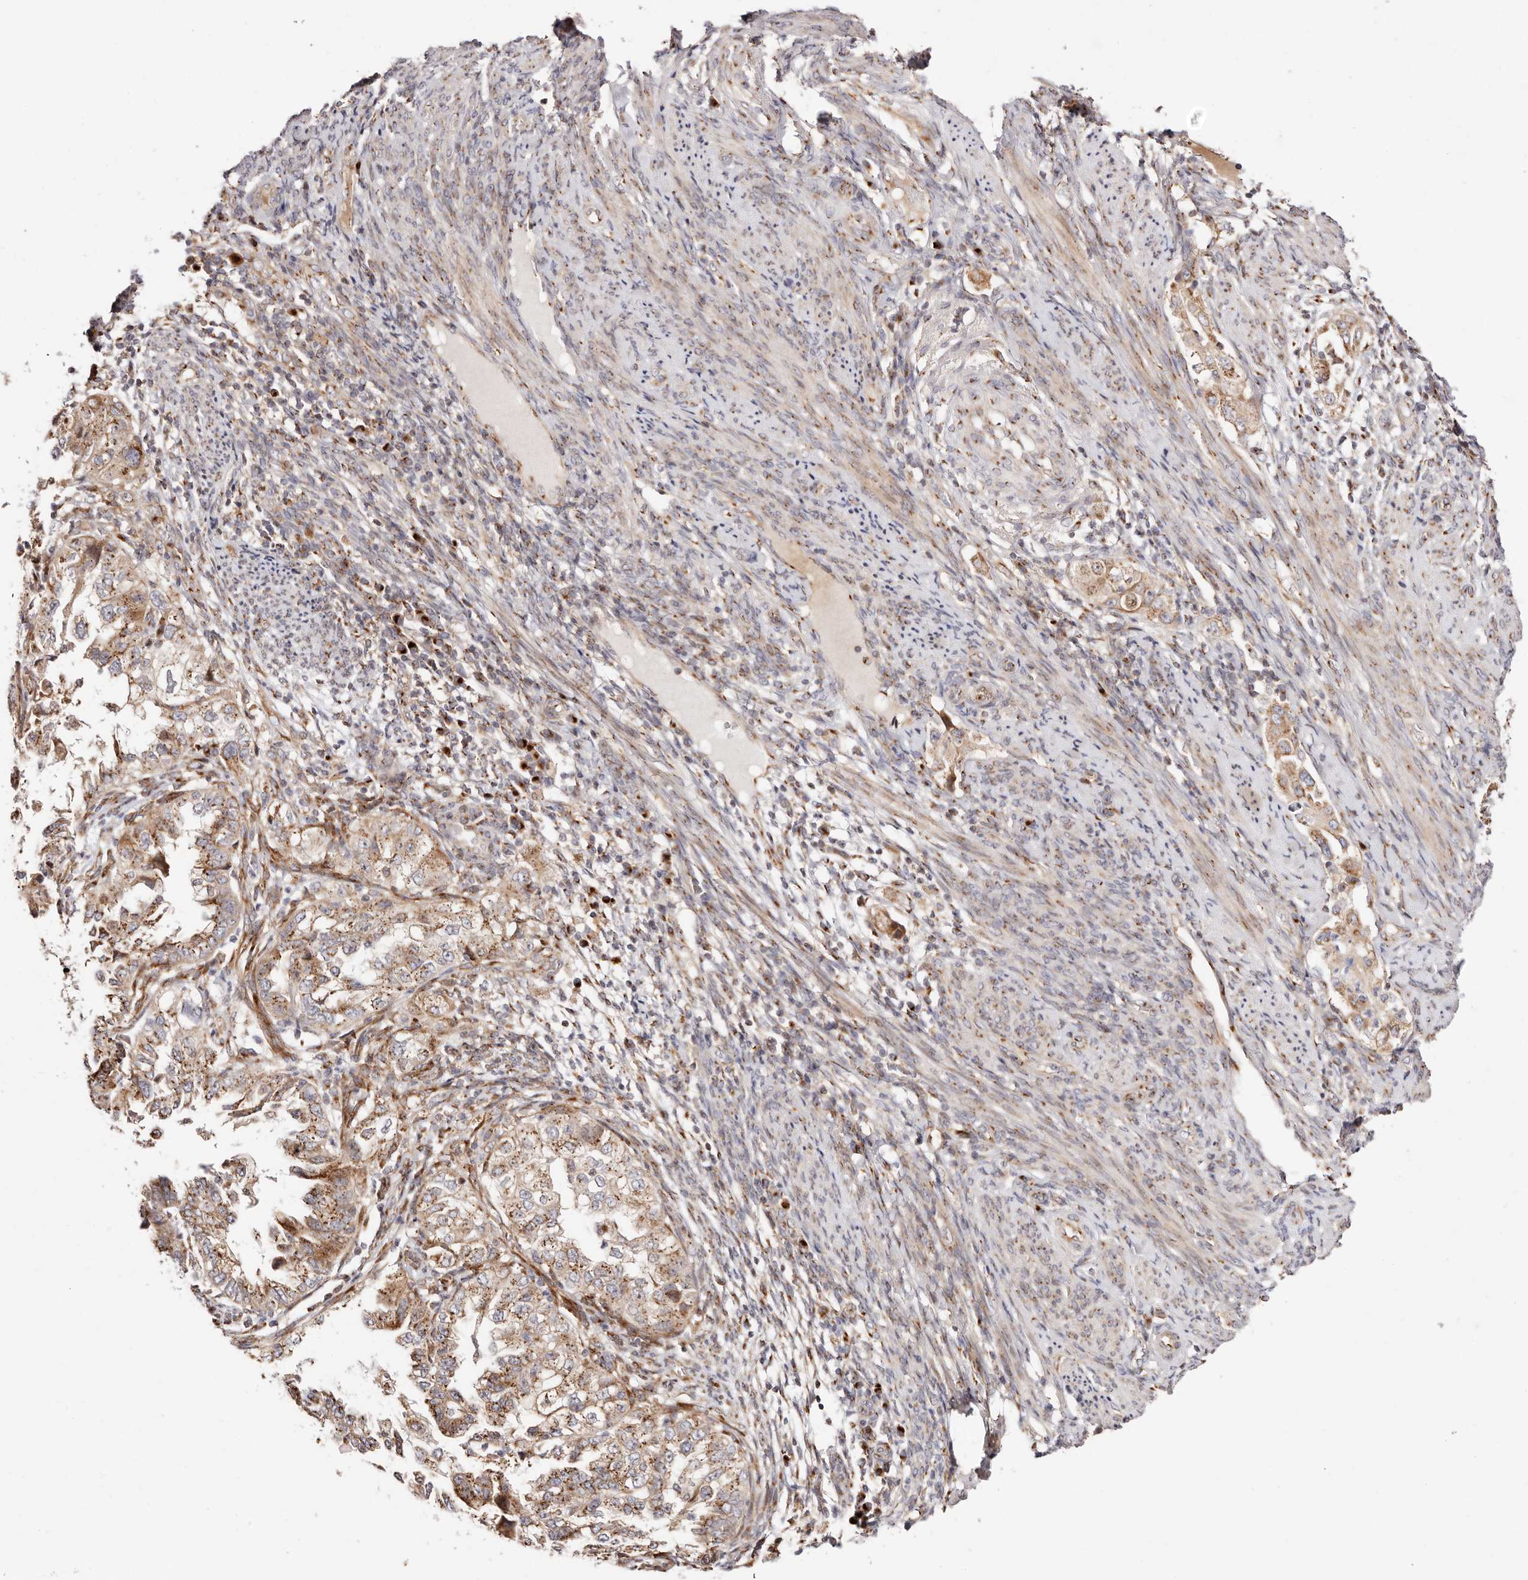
{"staining": {"intensity": "moderate", "quantity": ">75%", "location": "cytoplasmic/membranous"}, "tissue": "endometrial cancer", "cell_type": "Tumor cells", "image_type": "cancer", "snomed": [{"axis": "morphology", "description": "Adenocarcinoma, NOS"}, {"axis": "topography", "description": "Endometrium"}], "caption": "Human endometrial cancer stained with a protein marker exhibits moderate staining in tumor cells.", "gene": "MAPK6", "patient": {"sex": "female", "age": 85}}